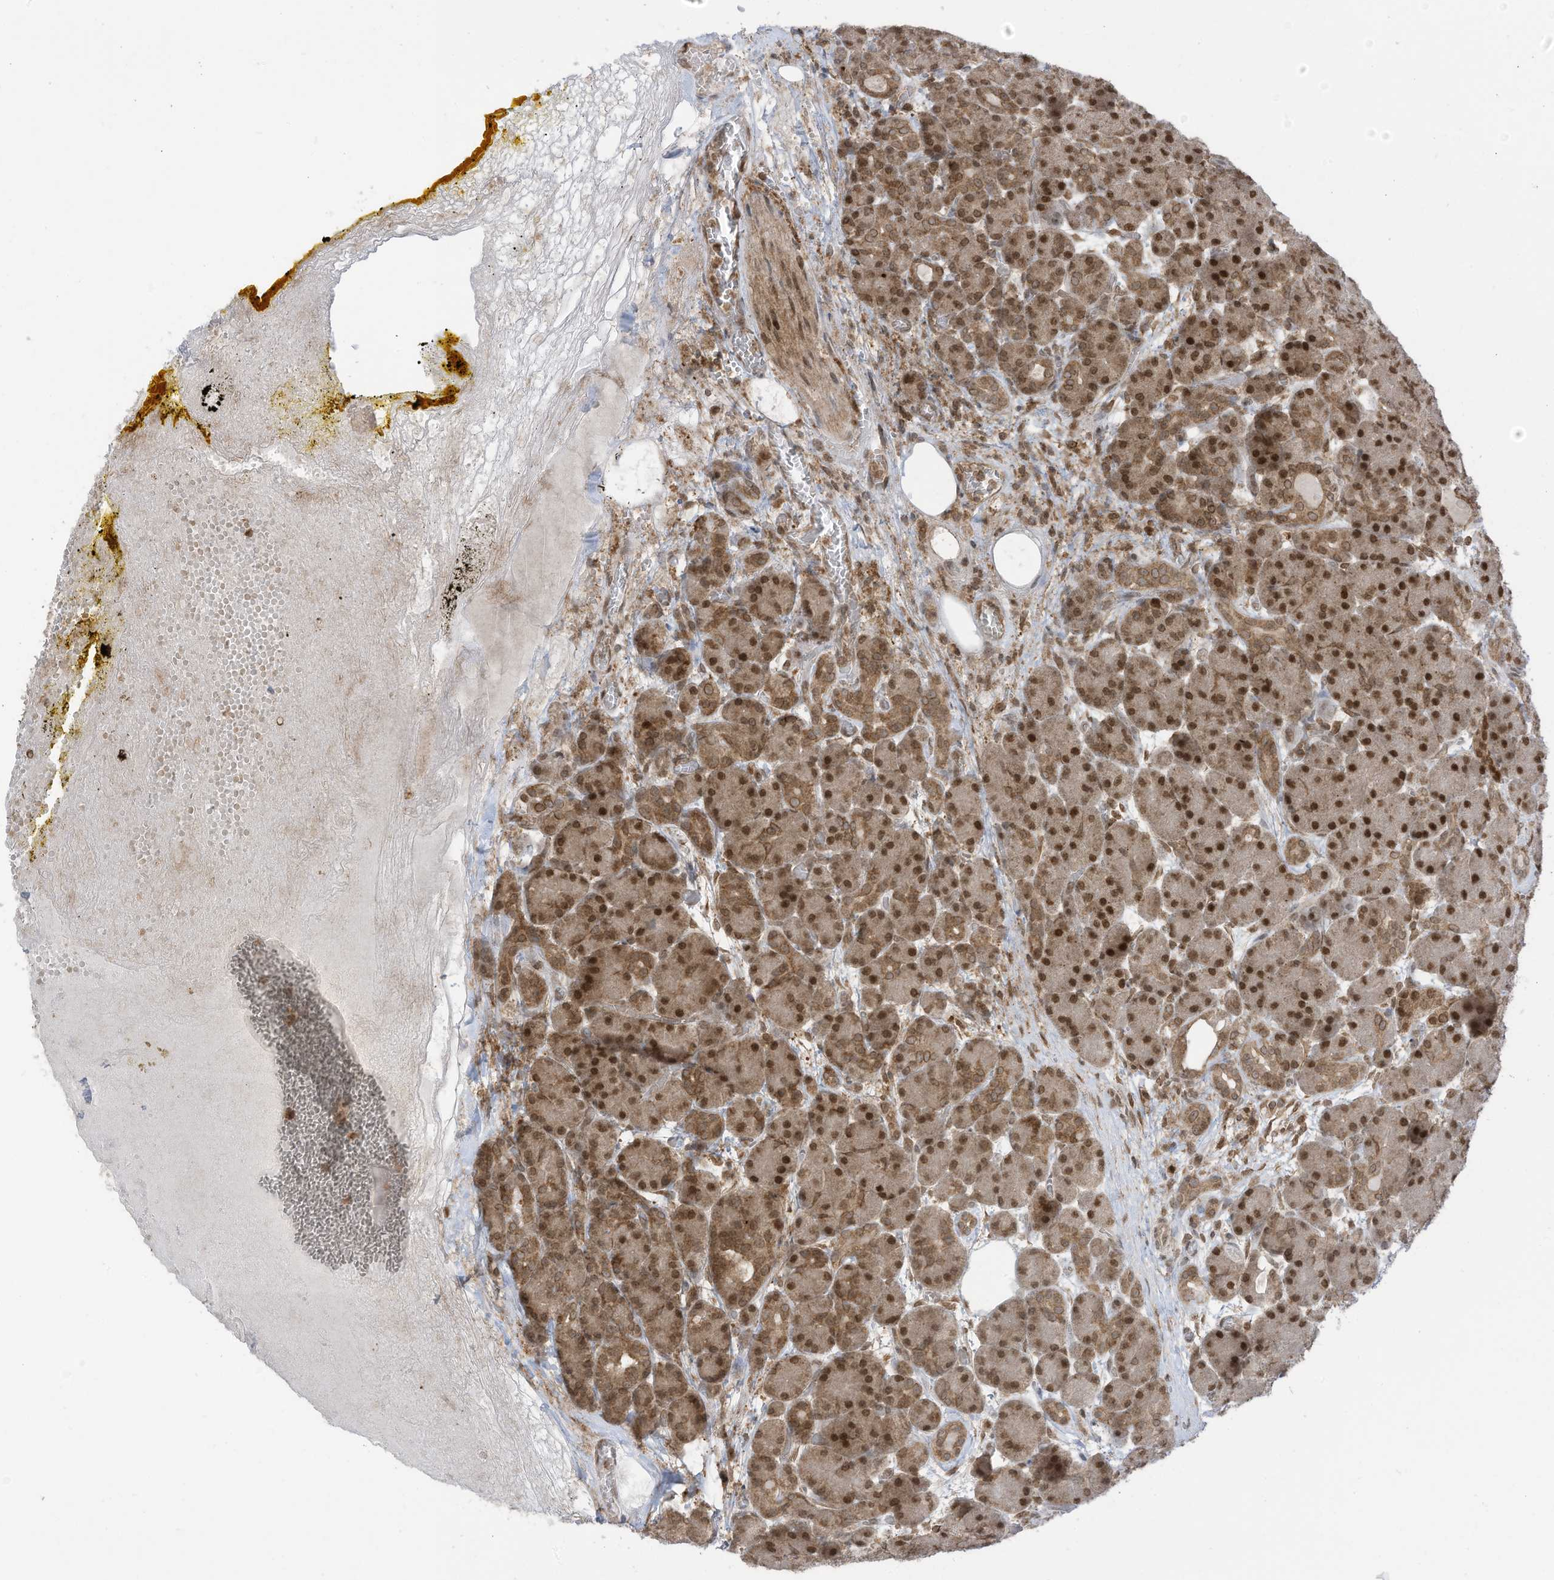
{"staining": {"intensity": "moderate", "quantity": ">75%", "location": "nuclear"}, "tissue": "pancreas", "cell_type": "Exocrine glandular cells", "image_type": "normal", "snomed": [{"axis": "morphology", "description": "Normal tissue, NOS"}, {"axis": "topography", "description": "Pancreas"}], "caption": "The photomicrograph displays staining of normal pancreas, revealing moderate nuclear protein expression (brown color) within exocrine glandular cells. (Stains: DAB (3,3'-diaminobenzidine) in brown, nuclei in blue, Microscopy: brightfield microscopy at high magnification).", "gene": "KPNB1", "patient": {"sex": "male", "age": 63}}